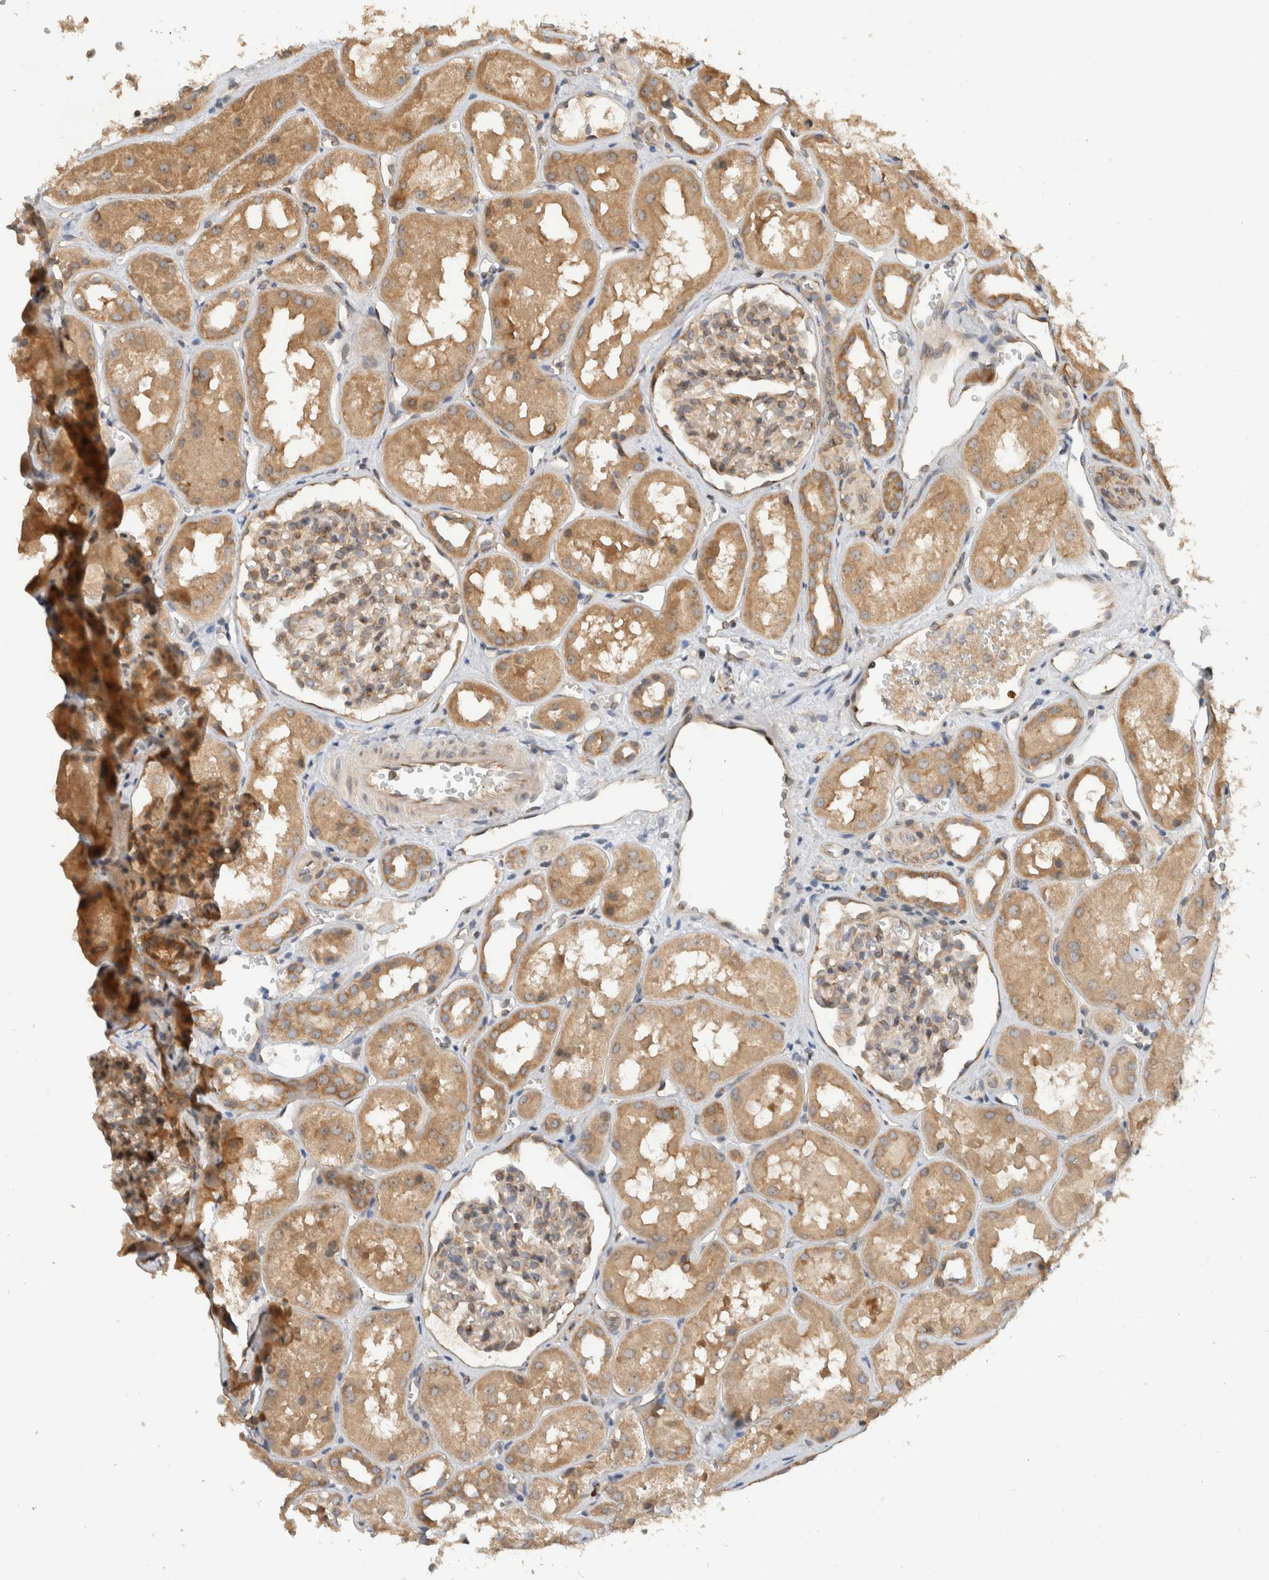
{"staining": {"intensity": "moderate", "quantity": "25%-75%", "location": "cytoplasmic/membranous"}, "tissue": "kidney", "cell_type": "Cells in glomeruli", "image_type": "normal", "snomed": [{"axis": "morphology", "description": "Normal tissue, NOS"}, {"axis": "topography", "description": "Kidney"}], "caption": "Immunohistochemical staining of benign kidney displays 25%-75% levels of moderate cytoplasmic/membranous protein positivity in approximately 25%-75% of cells in glomeruli. The staining was performed using DAB (3,3'-diaminobenzidine), with brown indicating positive protein expression. Nuclei are stained blue with hematoxylin.", "gene": "PUM1", "patient": {"sex": "male", "age": 16}}